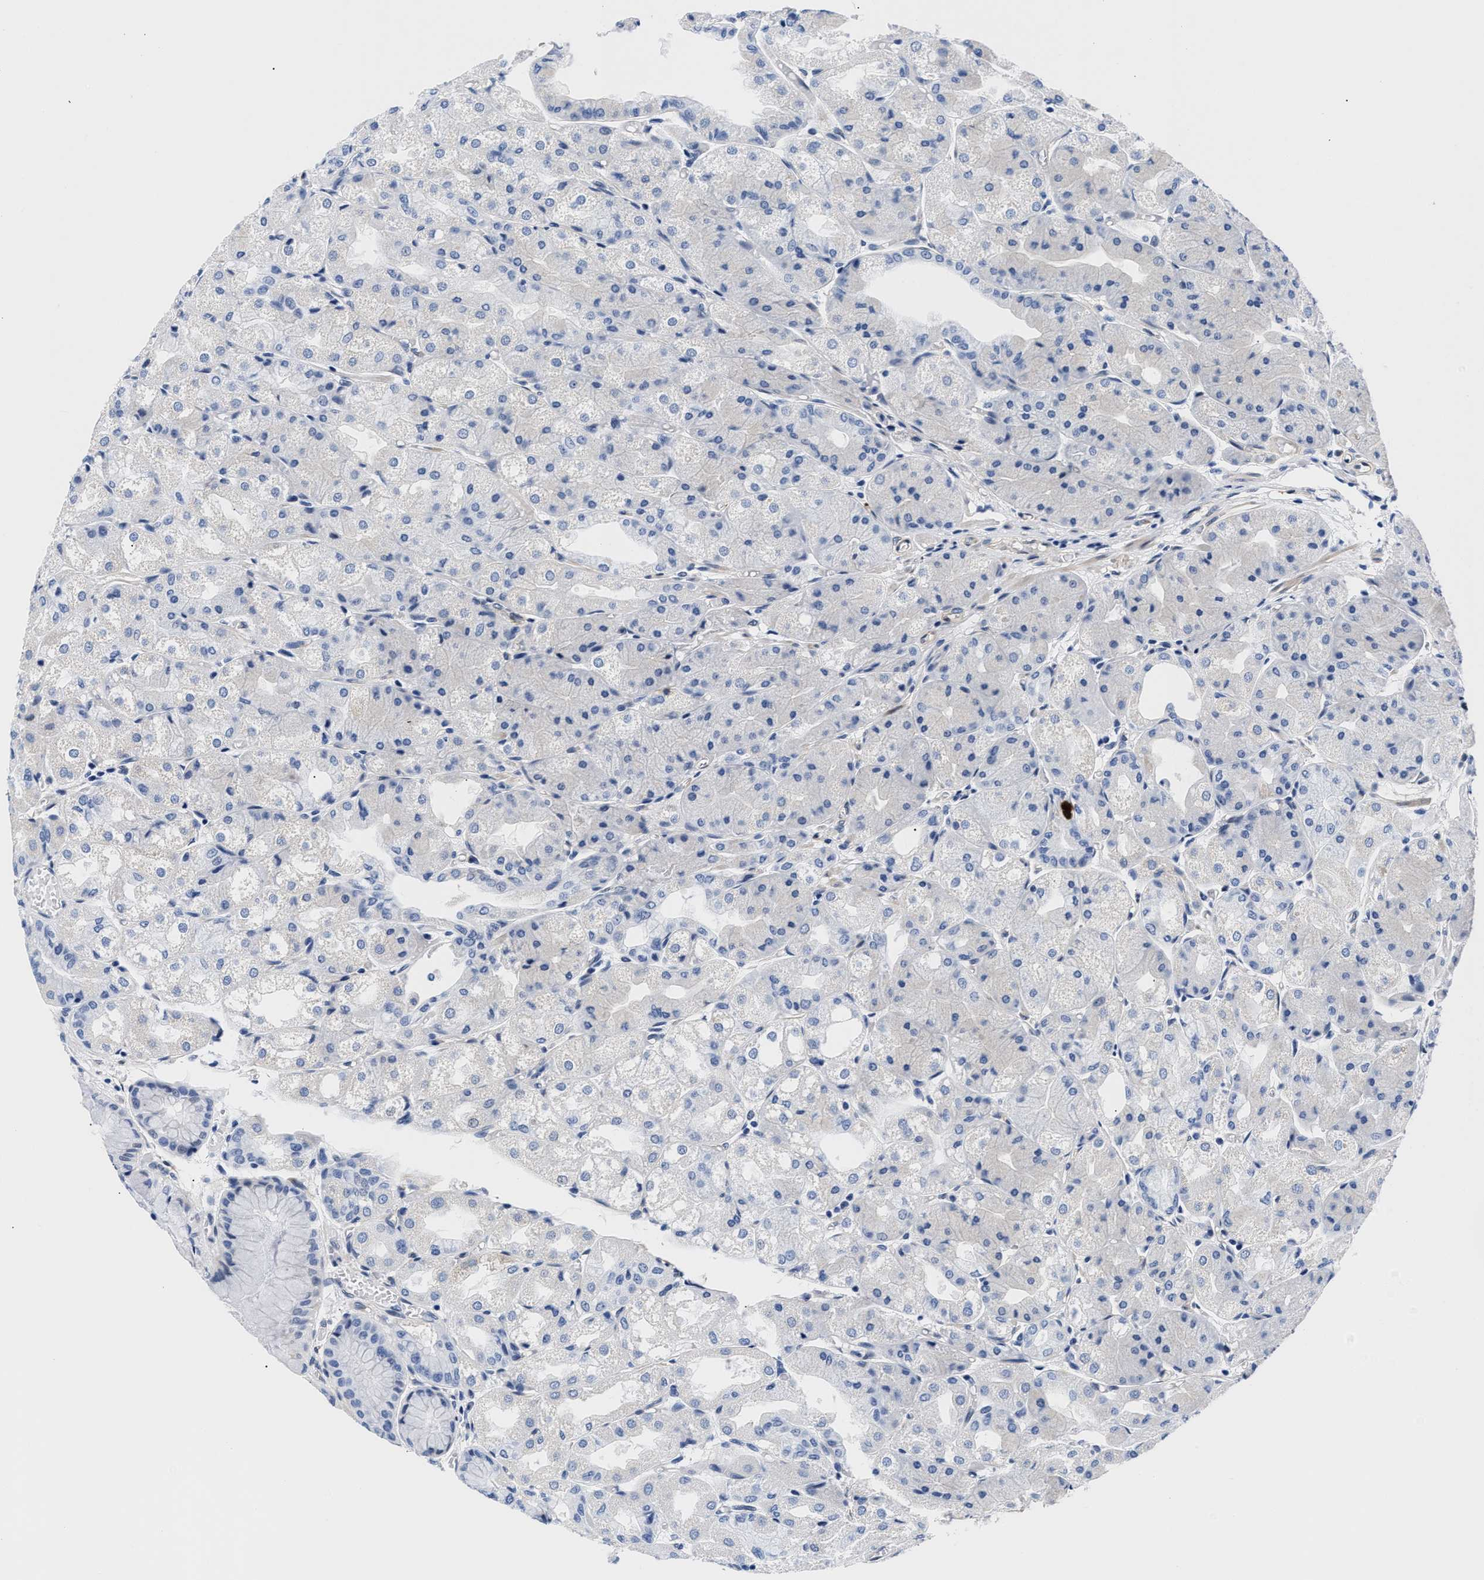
{"staining": {"intensity": "negative", "quantity": "none", "location": "none"}, "tissue": "stomach", "cell_type": "Glandular cells", "image_type": "normal", "snomed": [{"axis": "morphology", "description": "Normal tissue, NOS"}, {"axis": "topography", "description": "Stomach, upper"}], "caption": "Stomach was stained to show a protein in brown. There is no significant staining in glandular cells. (IHC, brightfield microscopy, high magnification).", "gene": "TRIM29", "patient": {"sex": "male", "age": 72}}